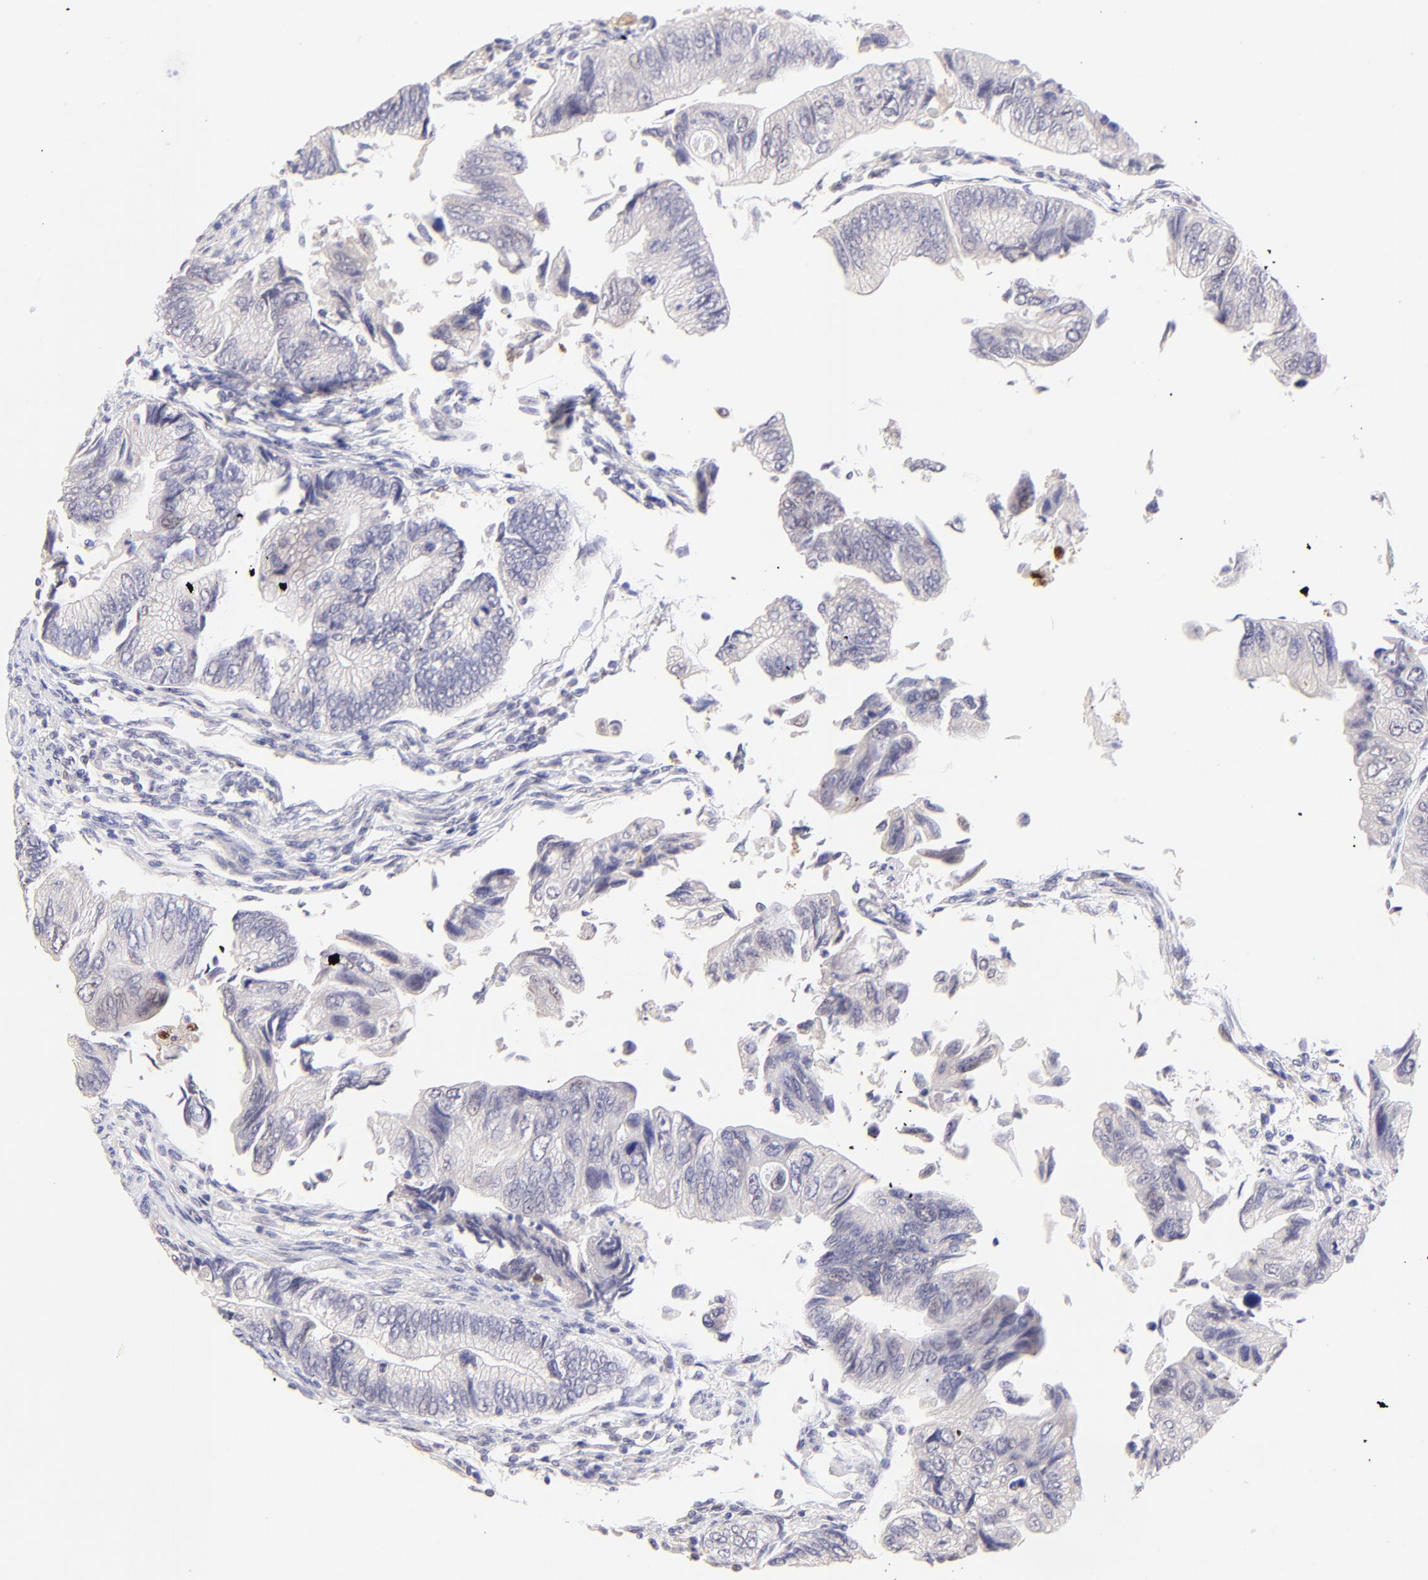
{"staining": {"intensity": "negative", "quantity": "none", "location": "none"}, "tissue": "colorectal cancer", "cell_type": "Tumor cells", "image_type": "cancer", "snomed": [{"axis": "morphology", "description": "Adenocarcinoma, NOS"}, {"axis": "topography", "description": "Colon"}], "caption": "This is an IHC photomicrograph of colorectal cancer. There is no expression in tumor cells.", "gene": "KLF4", "patient": {"sex": "female", "age": 11}}